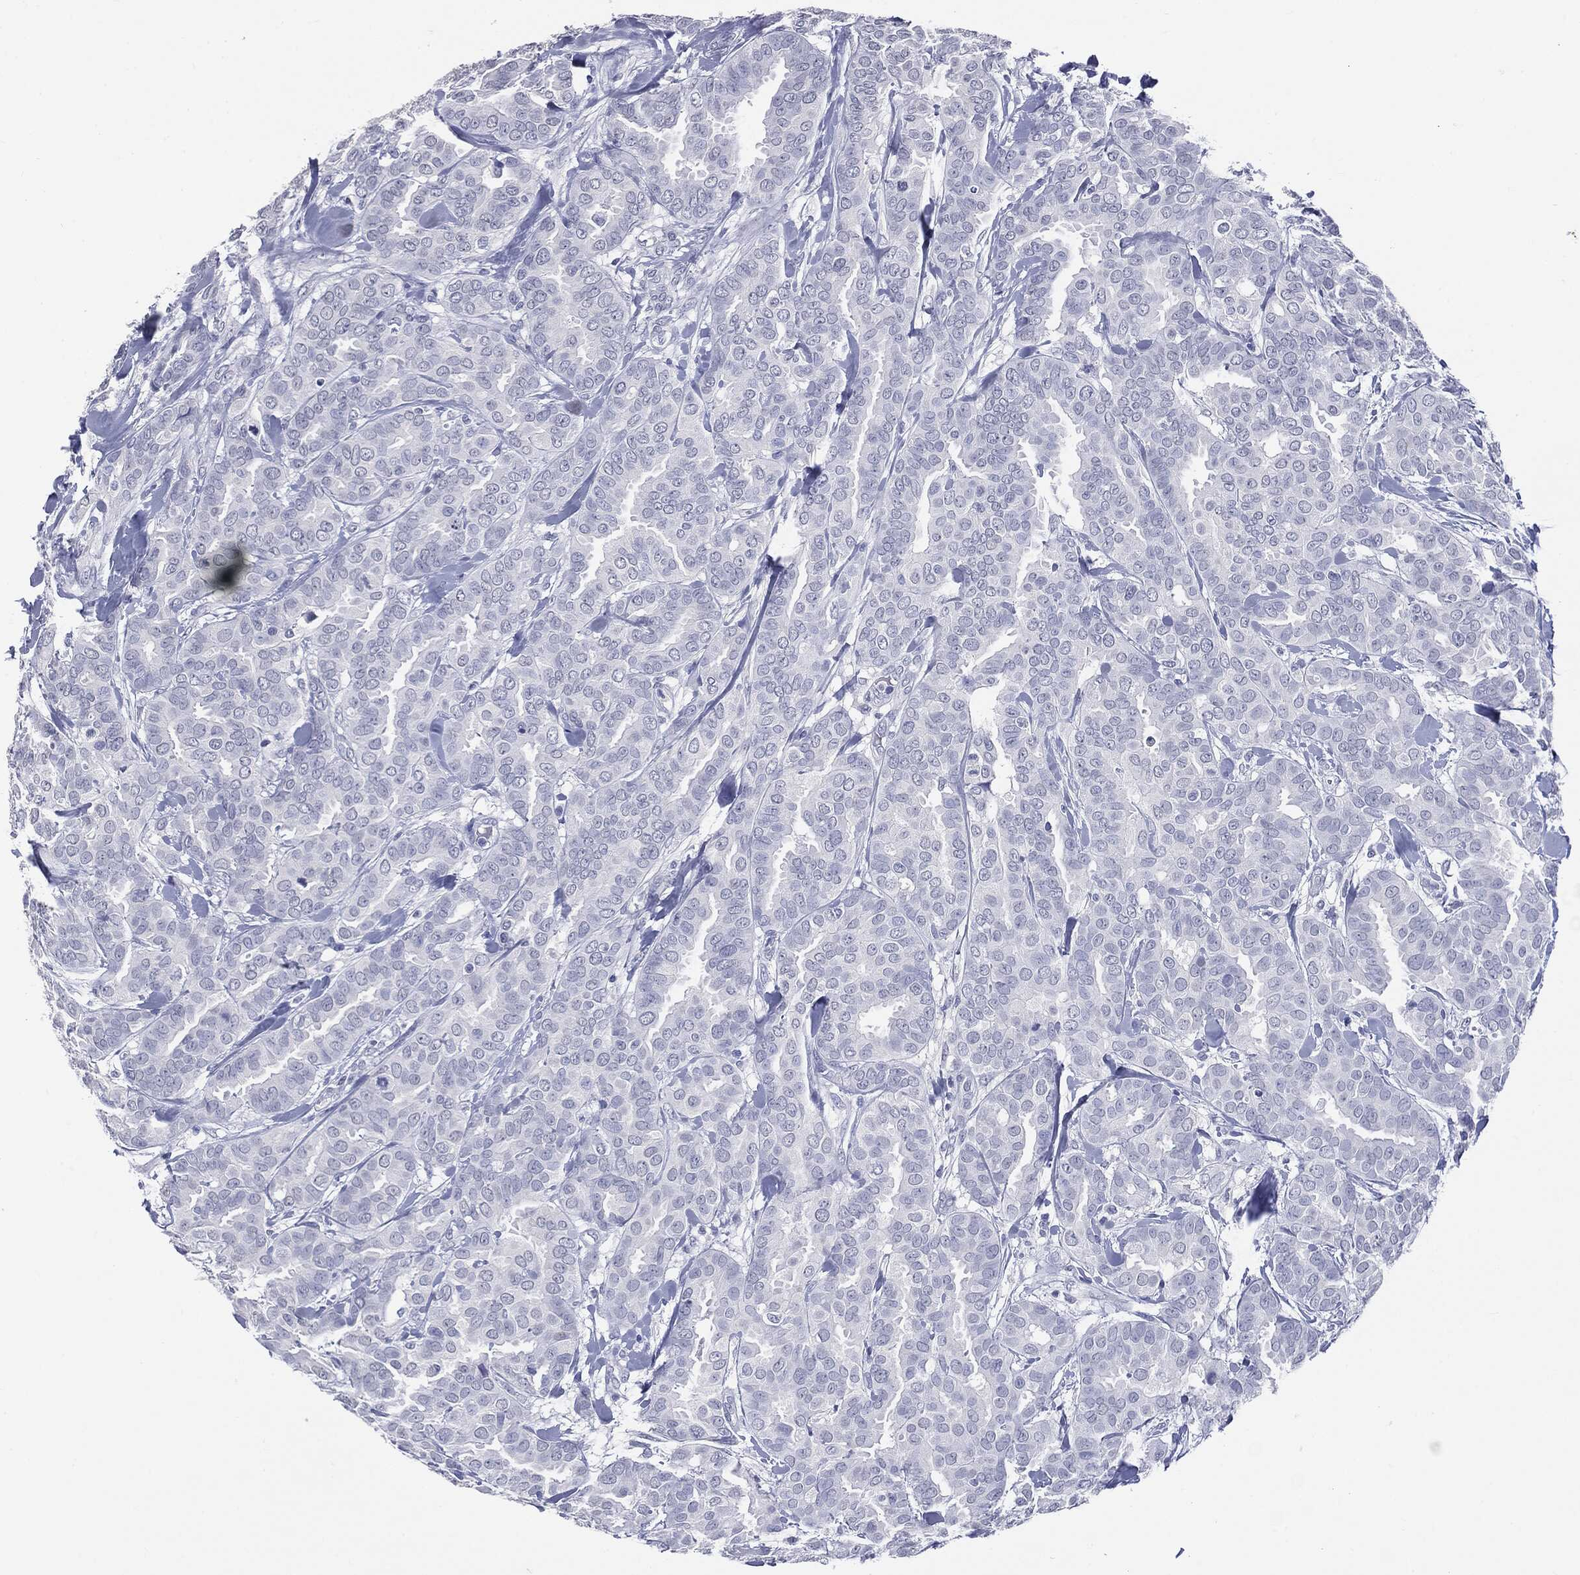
{"staining": {"intensity": "negative", "quantity": "none", "location": "none"}, "tissue": "breast cancer", "cell_type": "Tumor cells", "image_type": "cancer", "snomed": [{"axis": "morphology", "description": "Duct carcinoma"}, {"axis": "topography", "description": "Breast"}], "caption": "A photomicrograph of breast cancer stained for a protein displays no brown staining in tumor cells.", "gene": "TSHB", "patient": {"sex": "female", "age": 45}}